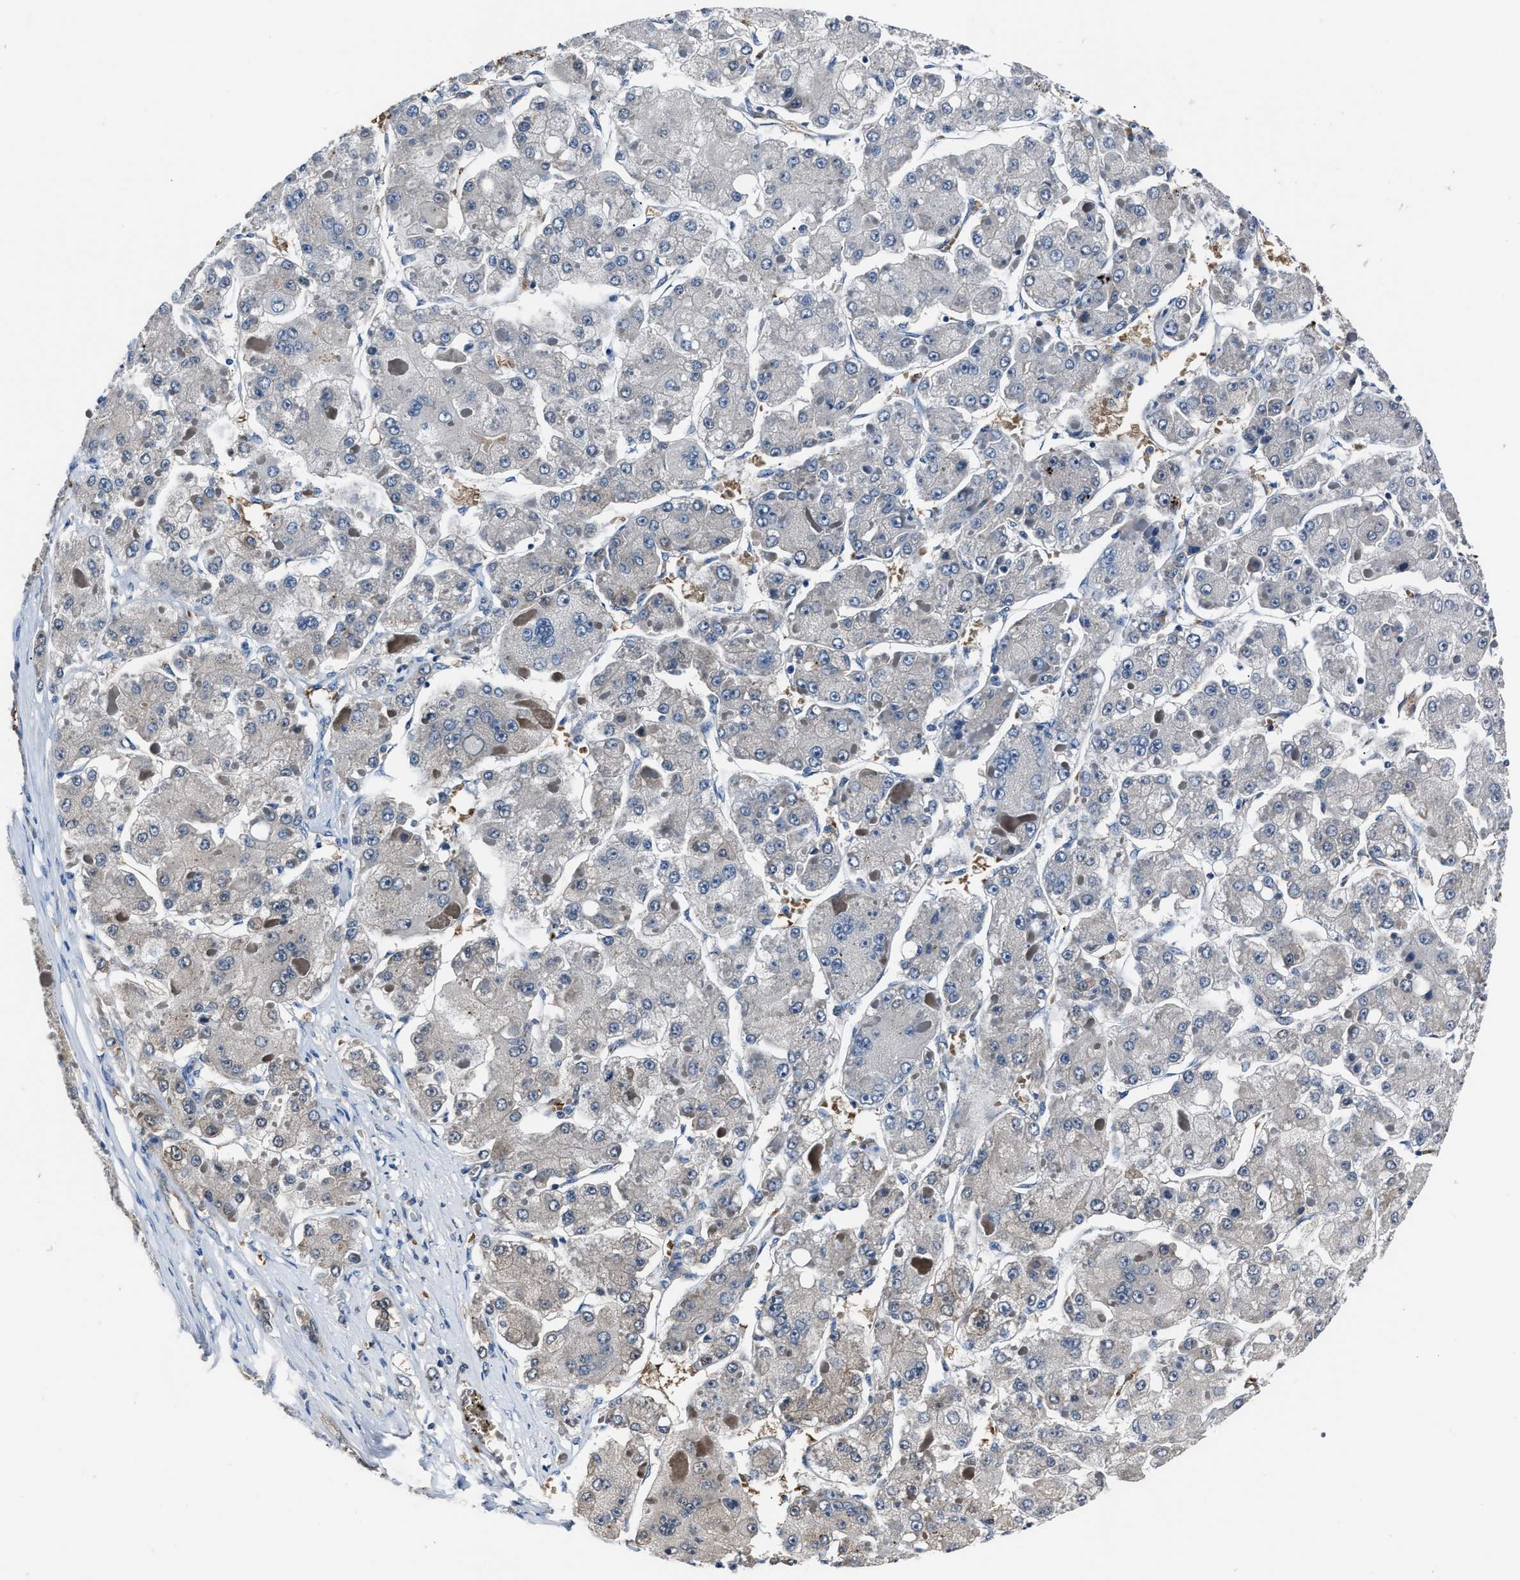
{"staining": {"intensity": "weak", "quantity": "25%-75%", "location": "cytoplasmic/membranous,nuclear"}, "tissue": "liver cancer", "cell_type": "Tumor cells", "image_type": "cancer", "snomed": [{"axis": "morphology", "description": "Carcinoma, Hepatocellular, NOS"}, {"axis": "topography", "description": "Liver"}], "caption": "Liver hepatocellular carcinoma was stained to show a protein in brown. There is low levels of weak cytoplasmic/membranous and nuclear staining in about 25%-75% of tumor cells.", "gene": "PPA1", "patient": {"sex": "female", "age": 73}}